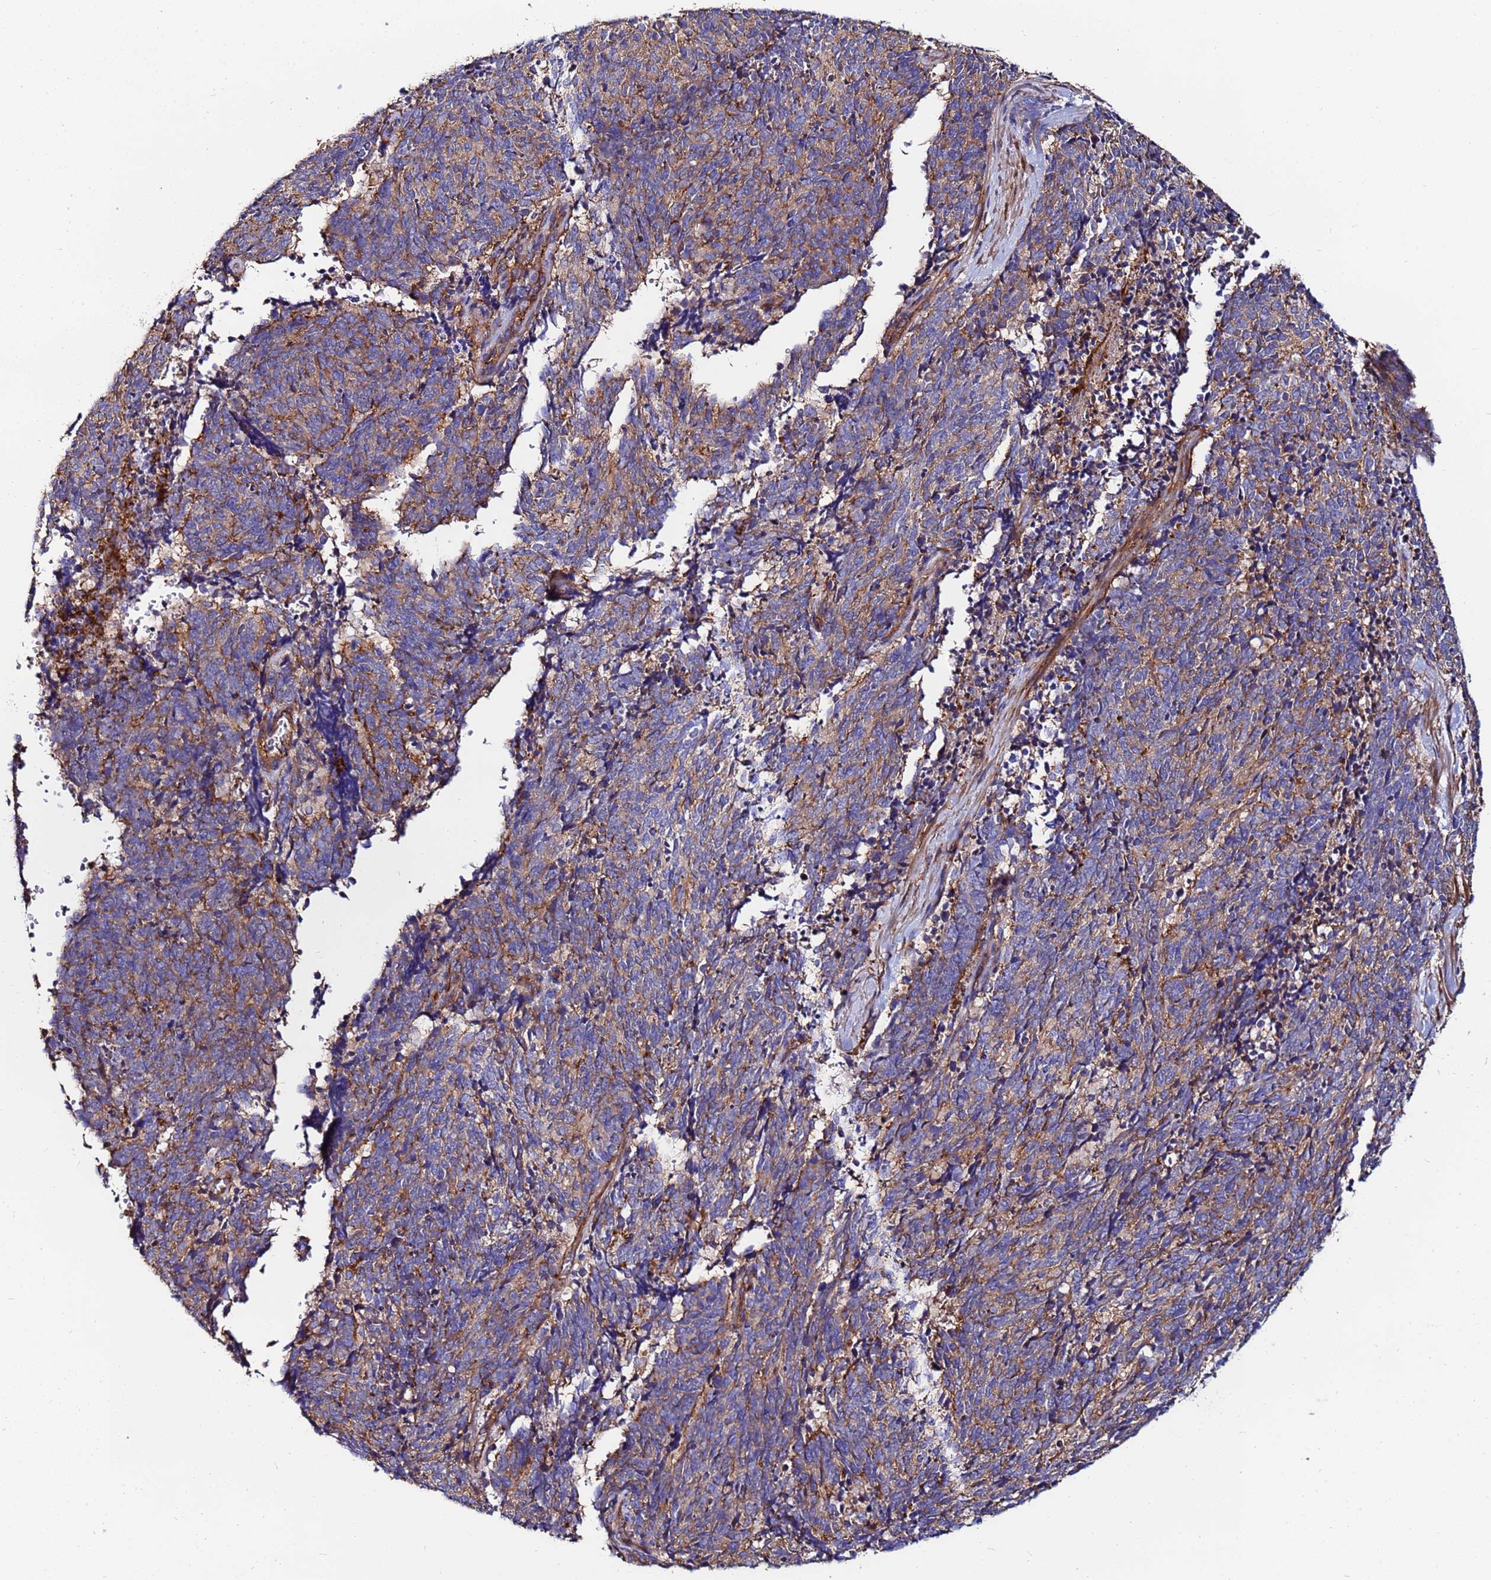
{"staining": {"intensity": "moderate", "quantity": ">75%", "location": "cytoplasmic/membranous"}, "tissue": "cervical cancer", "cell_type": "Tumor cells", "image_type": "cancer", "snomed": [{"axis": "morphology", "description": "Squamous cell carcinoma, NOS"}, {"axis": "topography", "description": "Cervix"}], "caption": "Immunohistochemical staining of cervical cancer (squamous cell carcinoma) exhibits moderate cytoplasmic/membranous protein positivity in about >75% of tumor cells.", "gene": "POTEE", "patient": {"sex": "female", "age": 29}}